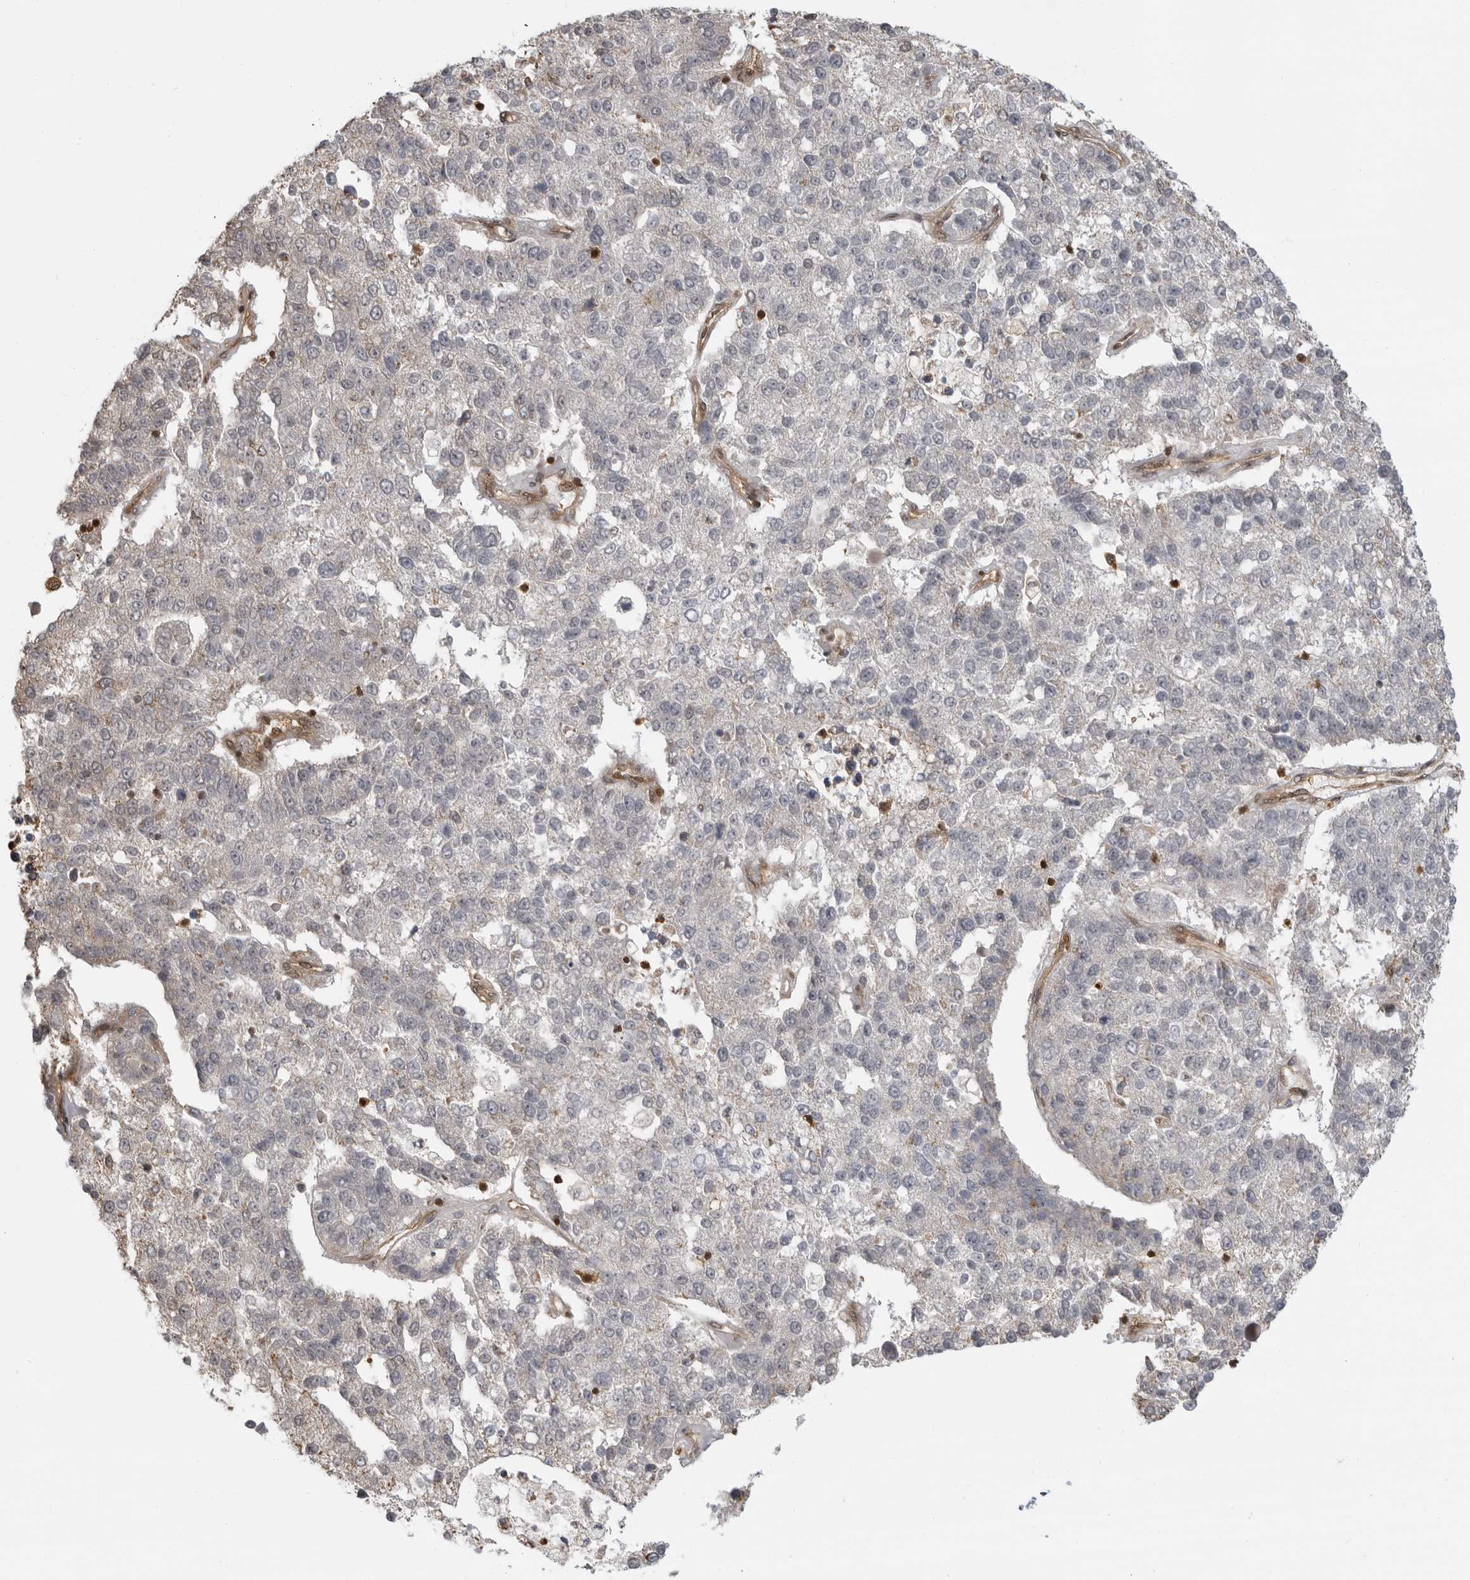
{"staining": {"intensity": "negative", "quantity": "none", "location": "none"}, "tissue": "pancreatic cancer", "cell_type": "Tumor cells", "image_type": "cancer", "snomed": [{"axis": "morphology", "description": "Adenocarcinoma, NOS"}, {"axis": "topography", "description": "Pancreas"}], "caption": "An IHC image of adenocarcinoma (pancreatic) is shown. There is no staining in tumor cells of adenocarcinoma (pancreatic). Brightfield microscopy of immunohistochemistry stained with DAB (3,3'-diaminobenzidine) (brown) and hematoxylin (blue), captured at high magnification.", "gene": "SZRD1", "patient": {"sex": "female", "age": 61}}